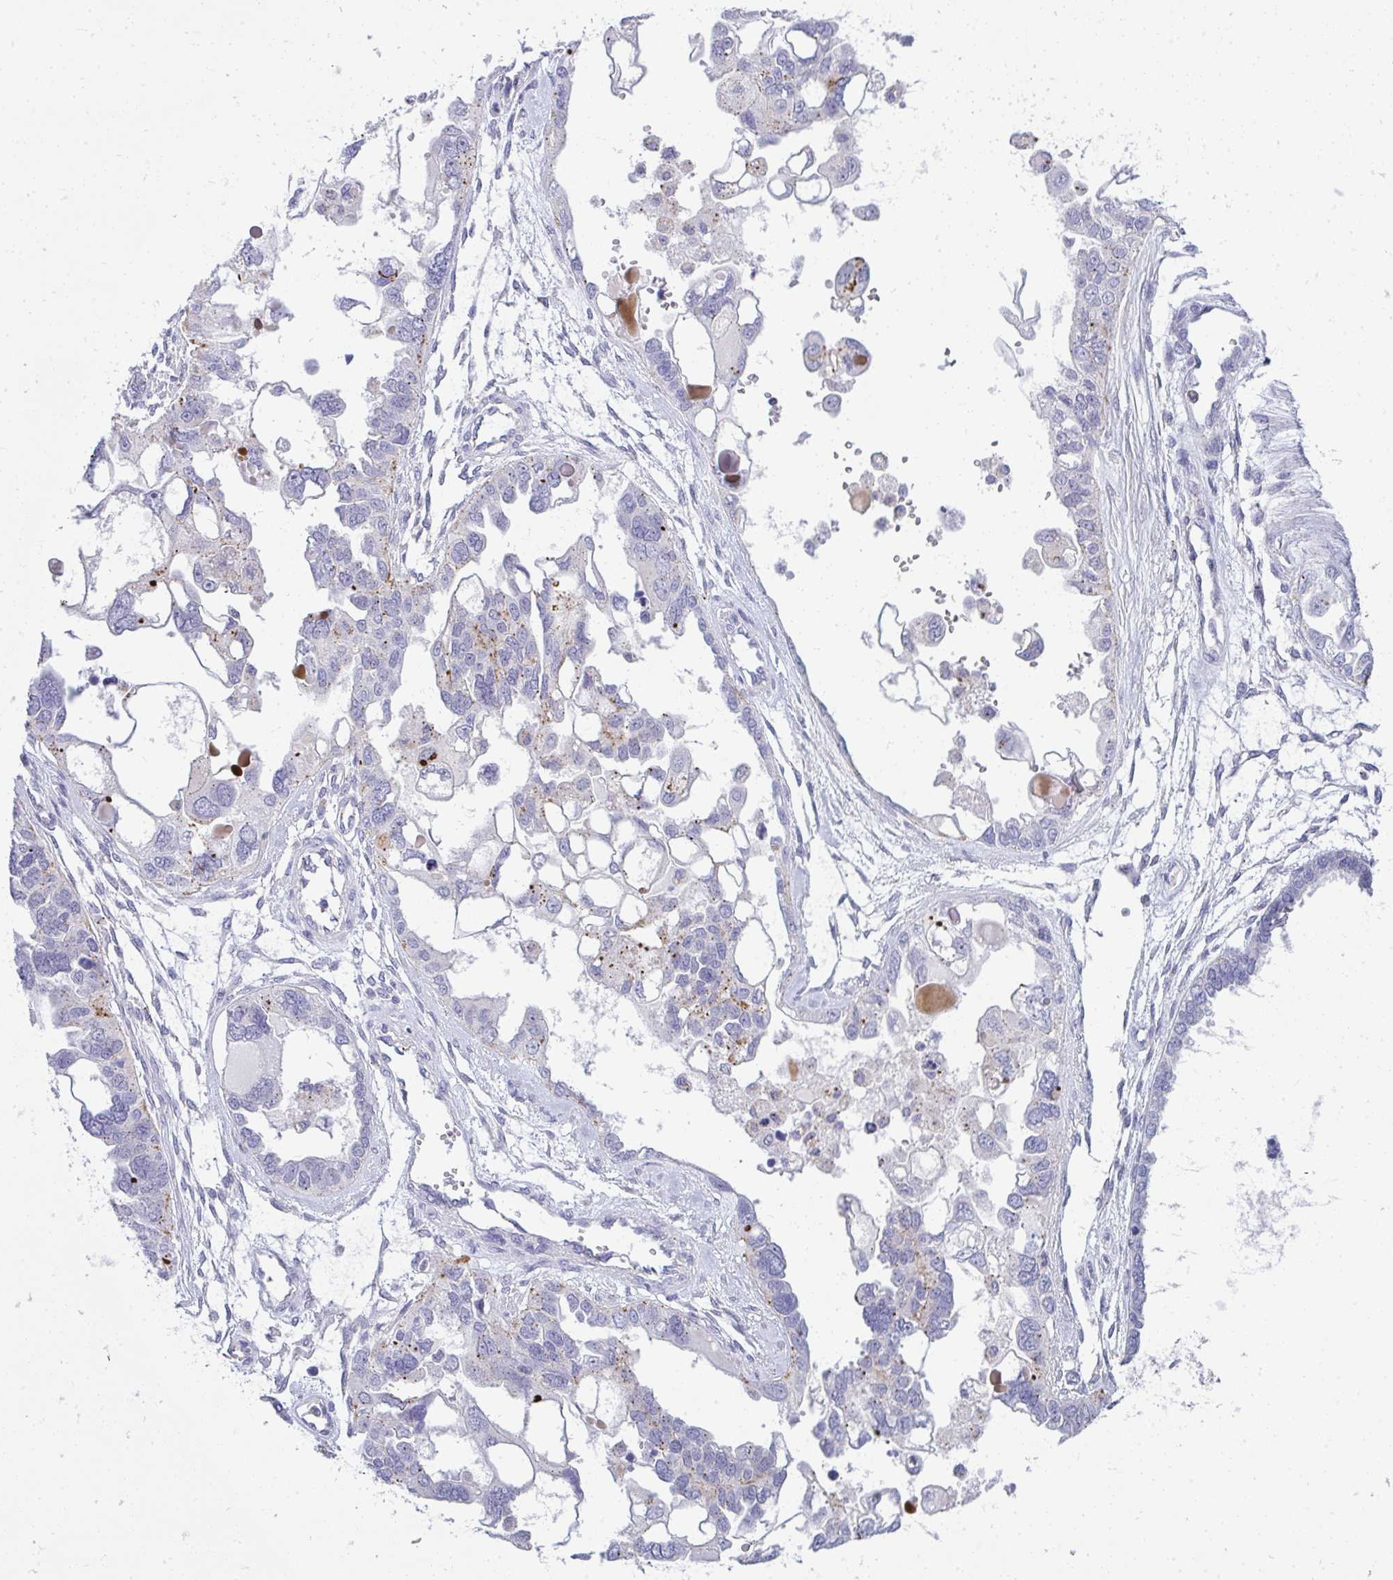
{"staining": {"intensity": "negative", "quantity": "none", "location": "none"}, "tissue": "ovarian cancer", "cell_type": "Tumor cells", "image_type": "cancer", "snomed": [{"axis": "morphology", "description": "Cystadenocarcinoma, serous, NOS"}, {"axis": "topography", "description": "Ovary"}], "caption": "Image shows no protein expression in tumor cells of ovarian cancer (serous cystadenocarcinoma) tissue.", "gene": "VPS4B", "patient": {"sex": "female", "age": 51}}